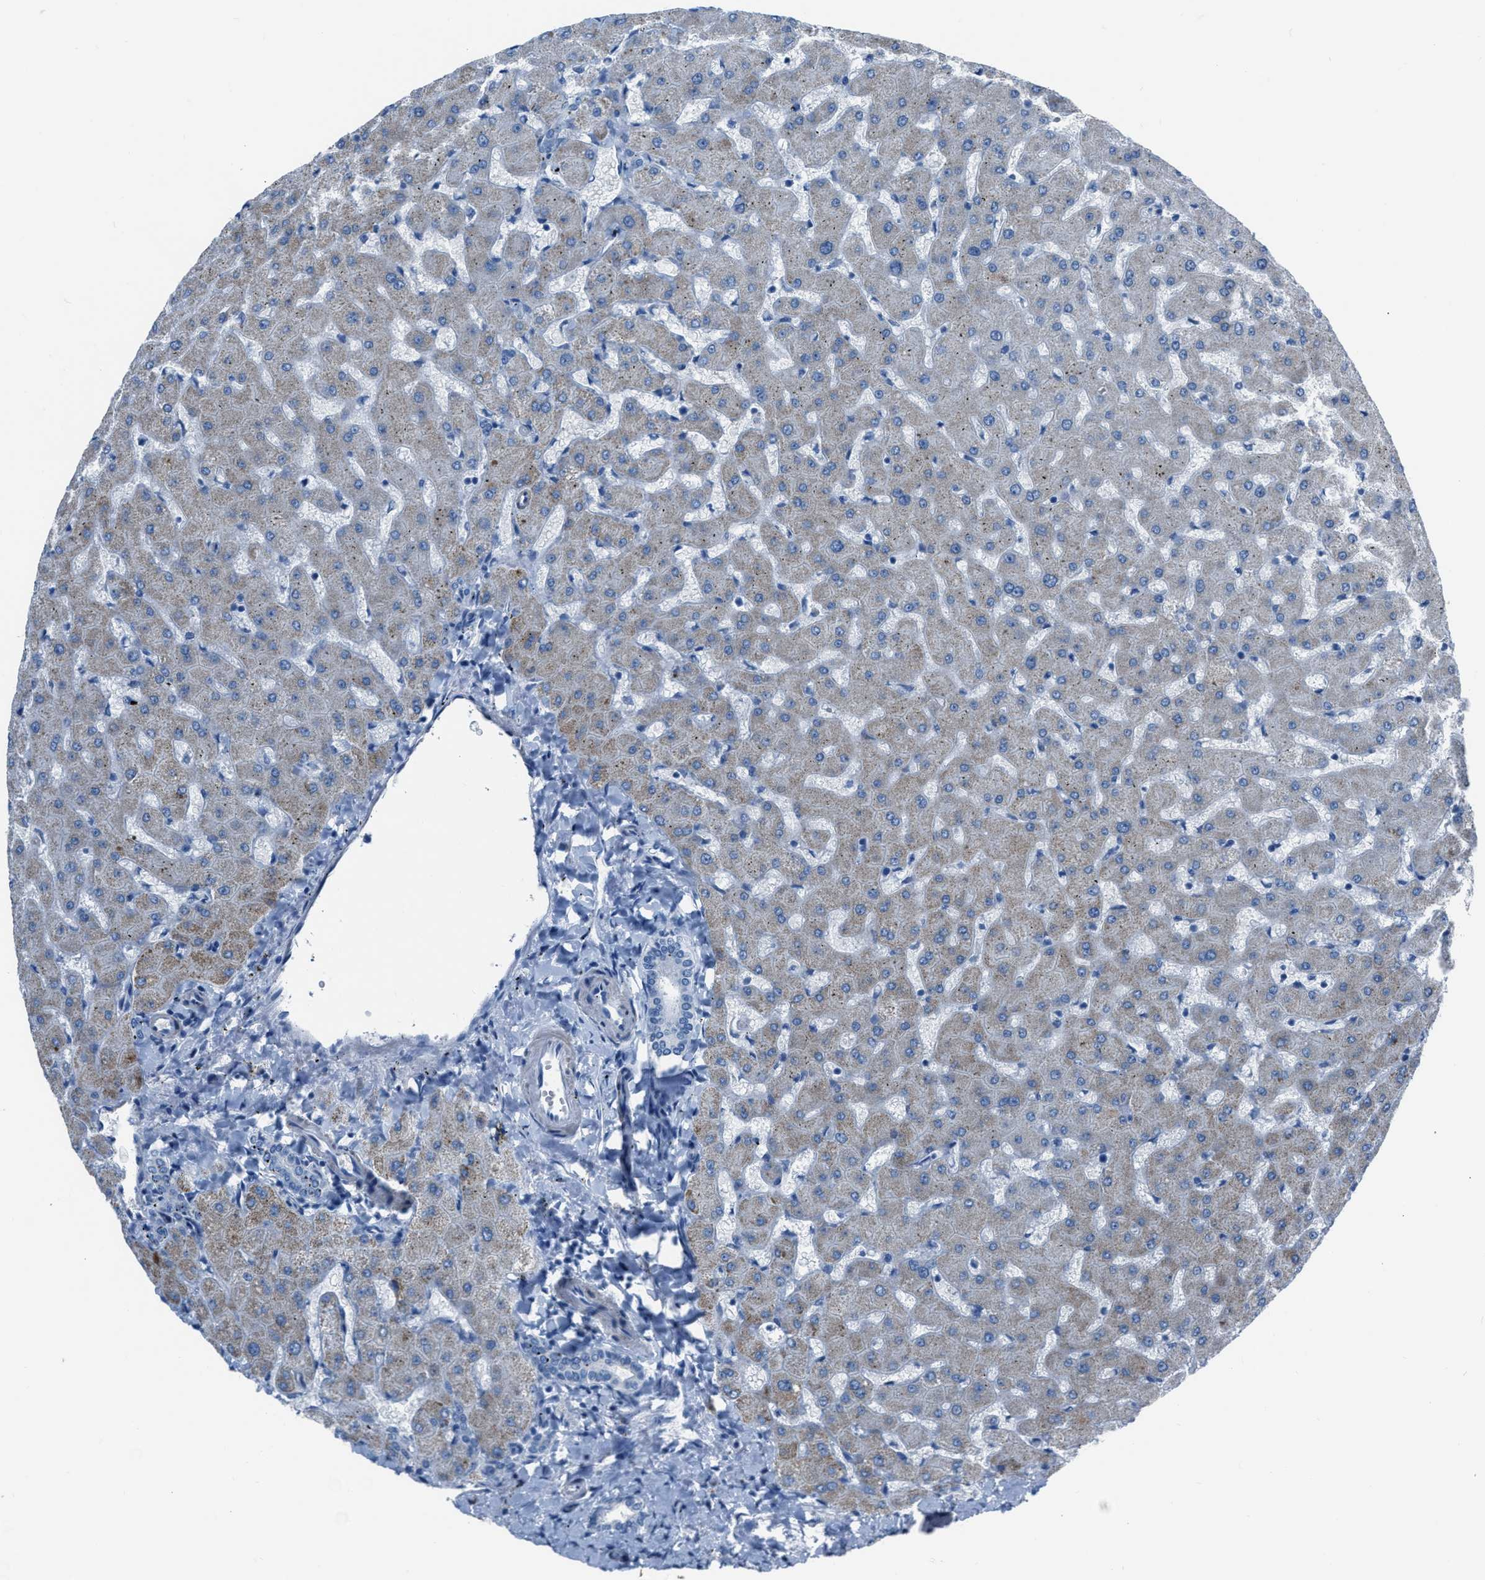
{"staining": {"intensity": "negative", "quantity": "none", "location": "none"}, "tissue": "liver", "cell_type": "Cholangiocytes", "image_type": "normal", "snomed": [{"axis": "morphology", "description": "Normal tissue, NOS"}, {"axis": "topography", "description": "Liver"}], "caption": "An immunohistochemistry (IHC) image of unremarkable liver is shown. There is no staining in cholangiocytes of liver.", "gene": "SPATC1L", "patient": {"sex": "female", "age": 63}}